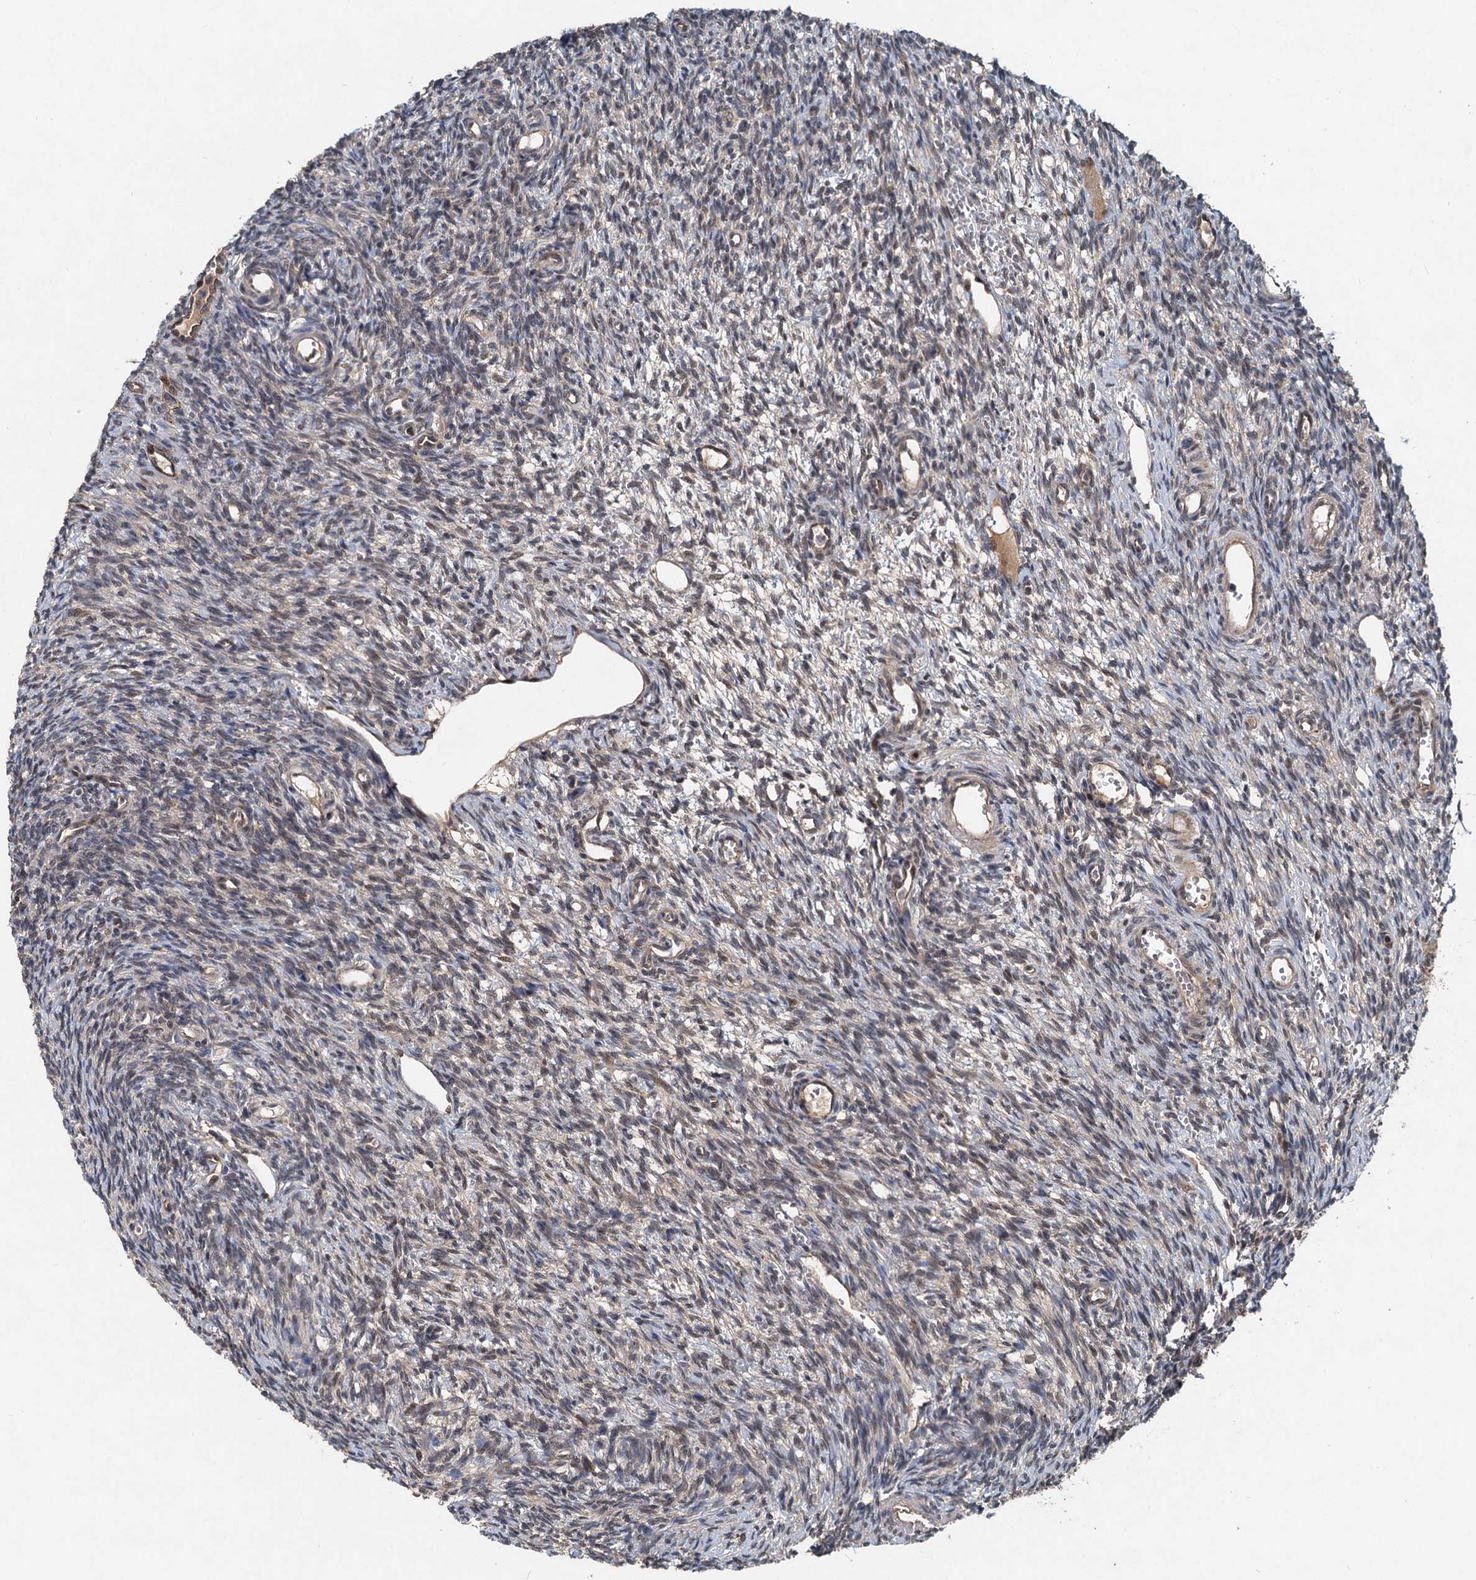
{"staining": {"intensity": "weak", "quantity": "25%-75%", "location": "nuclear"}, "tissue": "ovary", "cell_type": "Ovarian stroma cells", "image_type": "normal", "snomed": [{"axis": "morphology", "description": "Normal tissue, NOS"}, {"axis": "topography", "description": "Ovary"}], "caption": "This image exhibits immunohistochemistry staining of normal human ovary, with low weak nuclear expression in approximately 25%-75% of ovarian stroma cells.", "gene": "RITA1", "patient": {"sex": "female", "age": 39}}